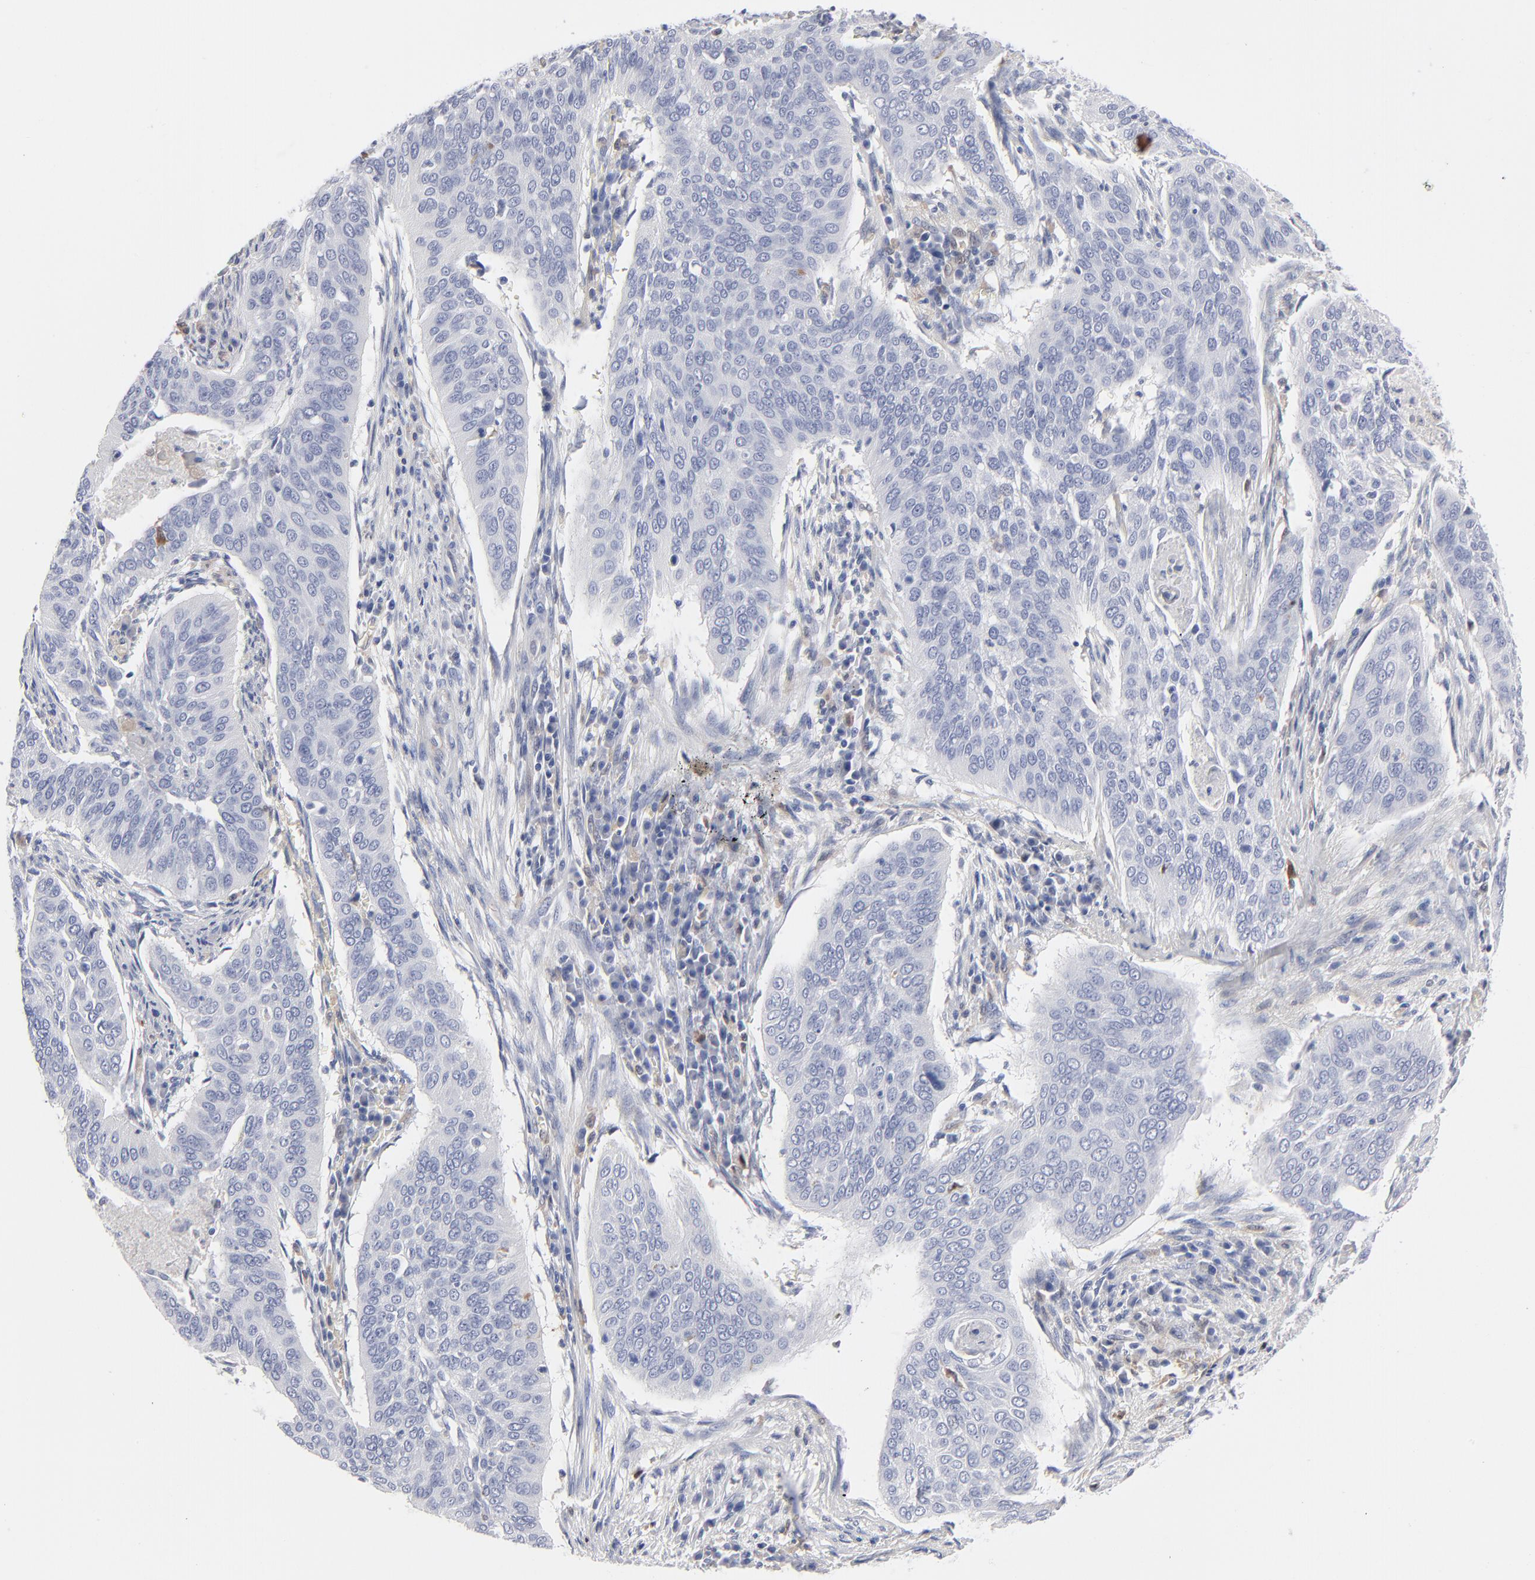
{"staining": {"intensity": "negative", "quantity": "none", "location": "none"}, "tissue": "cervical cancer", "cell_type": "Tumor cells", "image_type": "cancer", "snomed": [{"axis": "morphology", "description": "Squamous cell carcinoma, NOS"}, {"axis": "topography", "description": "Cervix"}], "caption": "Protein analysis of cervical cancer (squamous cell carcinoma) exhibits no significant expression in tumor cells.", "gene": "ARRB1", "patient": {"sex": "female", "age": 39}}